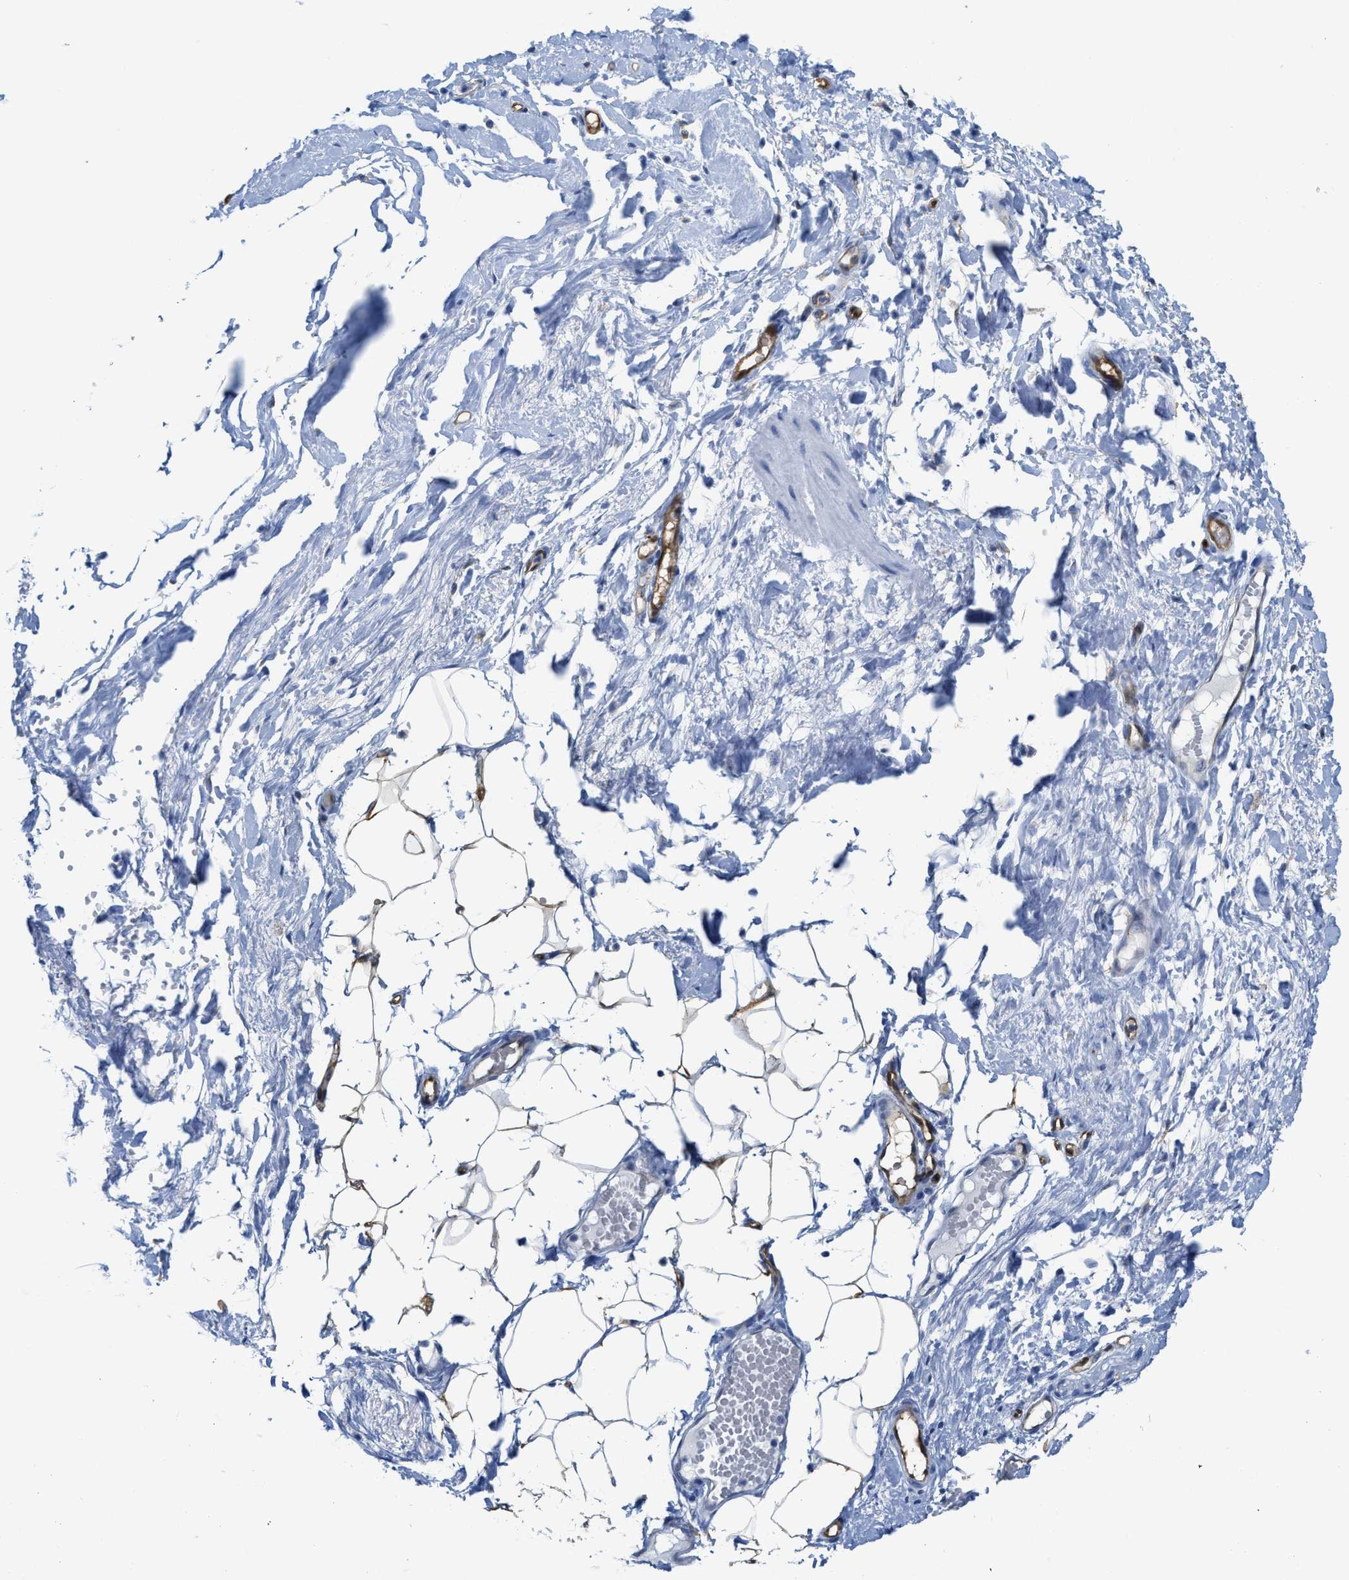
{"staining": {"intensity": "moderate", "quantity": "<25%", "location": "cytoplasmic/membranous"}, "tissue": "adipose tissue", "cell_type": "Adipocytes", "image_type": "normal", "snomed": [{"axis": "morphology", "description": "Normal tissue, NOS"}, {"axis": "topography", "description": "Soft tissue"}], "caption": "Human adipose tissue stained for a protein (brown) reveals moderate cytoplasmic/membranous positive expression in about <25% of adipocytes.", "gene": "ASS1", "patient": {"sex": "male", "age": 72}}